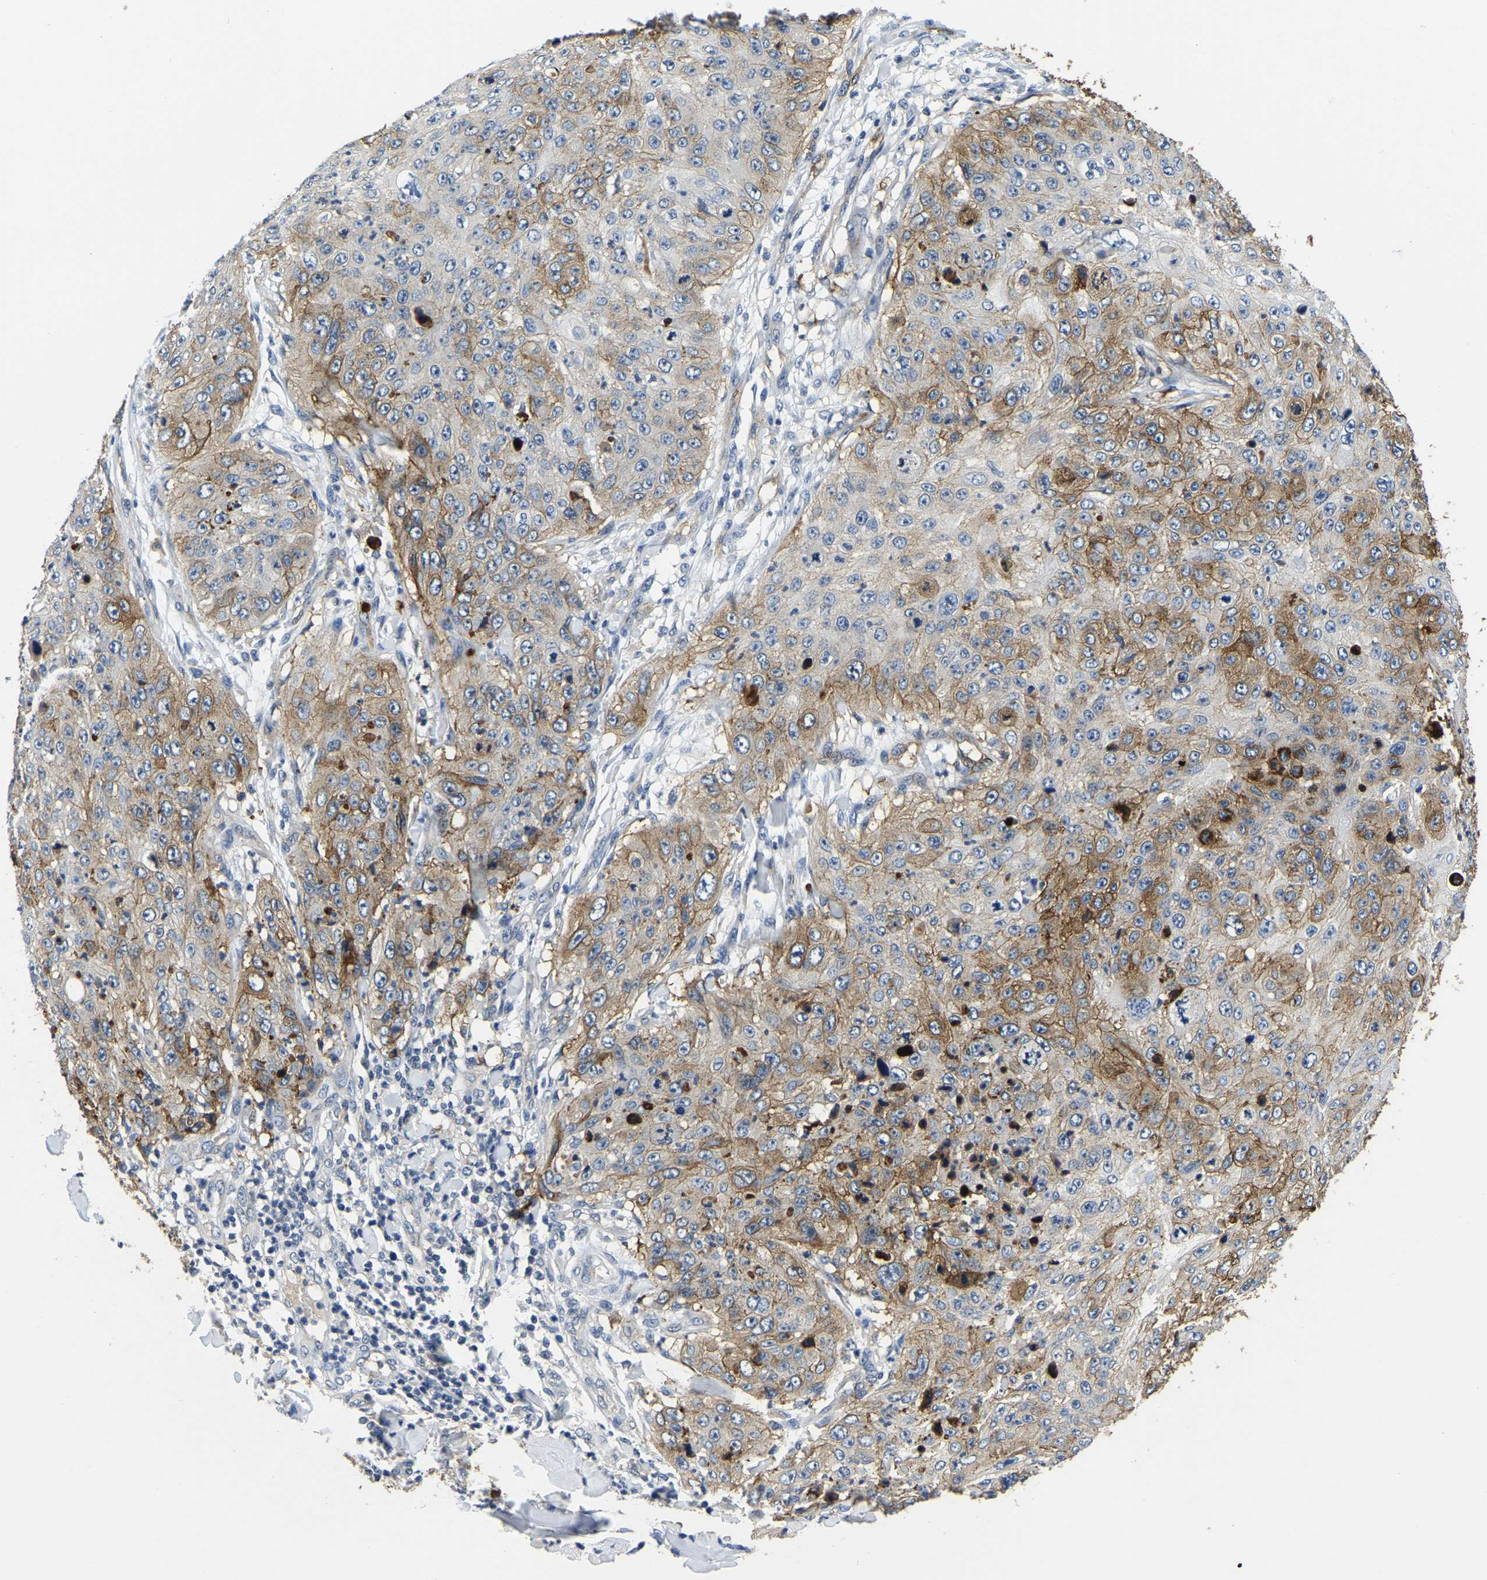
{"staining": {"intensity": "moderate", "quantity": "25%-75%", "location": "cytoplasmic/membranous"}, "tissue": "skin cancer", "cell_type": "Tumor cells", "image_type": "cancer", "snomed": [{"axis": "morphology", "description": "Squamous cell carcinoma, NOS"}, {"axis": "topography", "description": "Skin"}], "caption": "This is a histology image of immunohistochemistry staining of skin cancer, which shows moderate positivity in the cytoplasmic/membranous of tumor cells.", "gene": "ITGA2", "patient": {"sex": "female", "age": 80}}